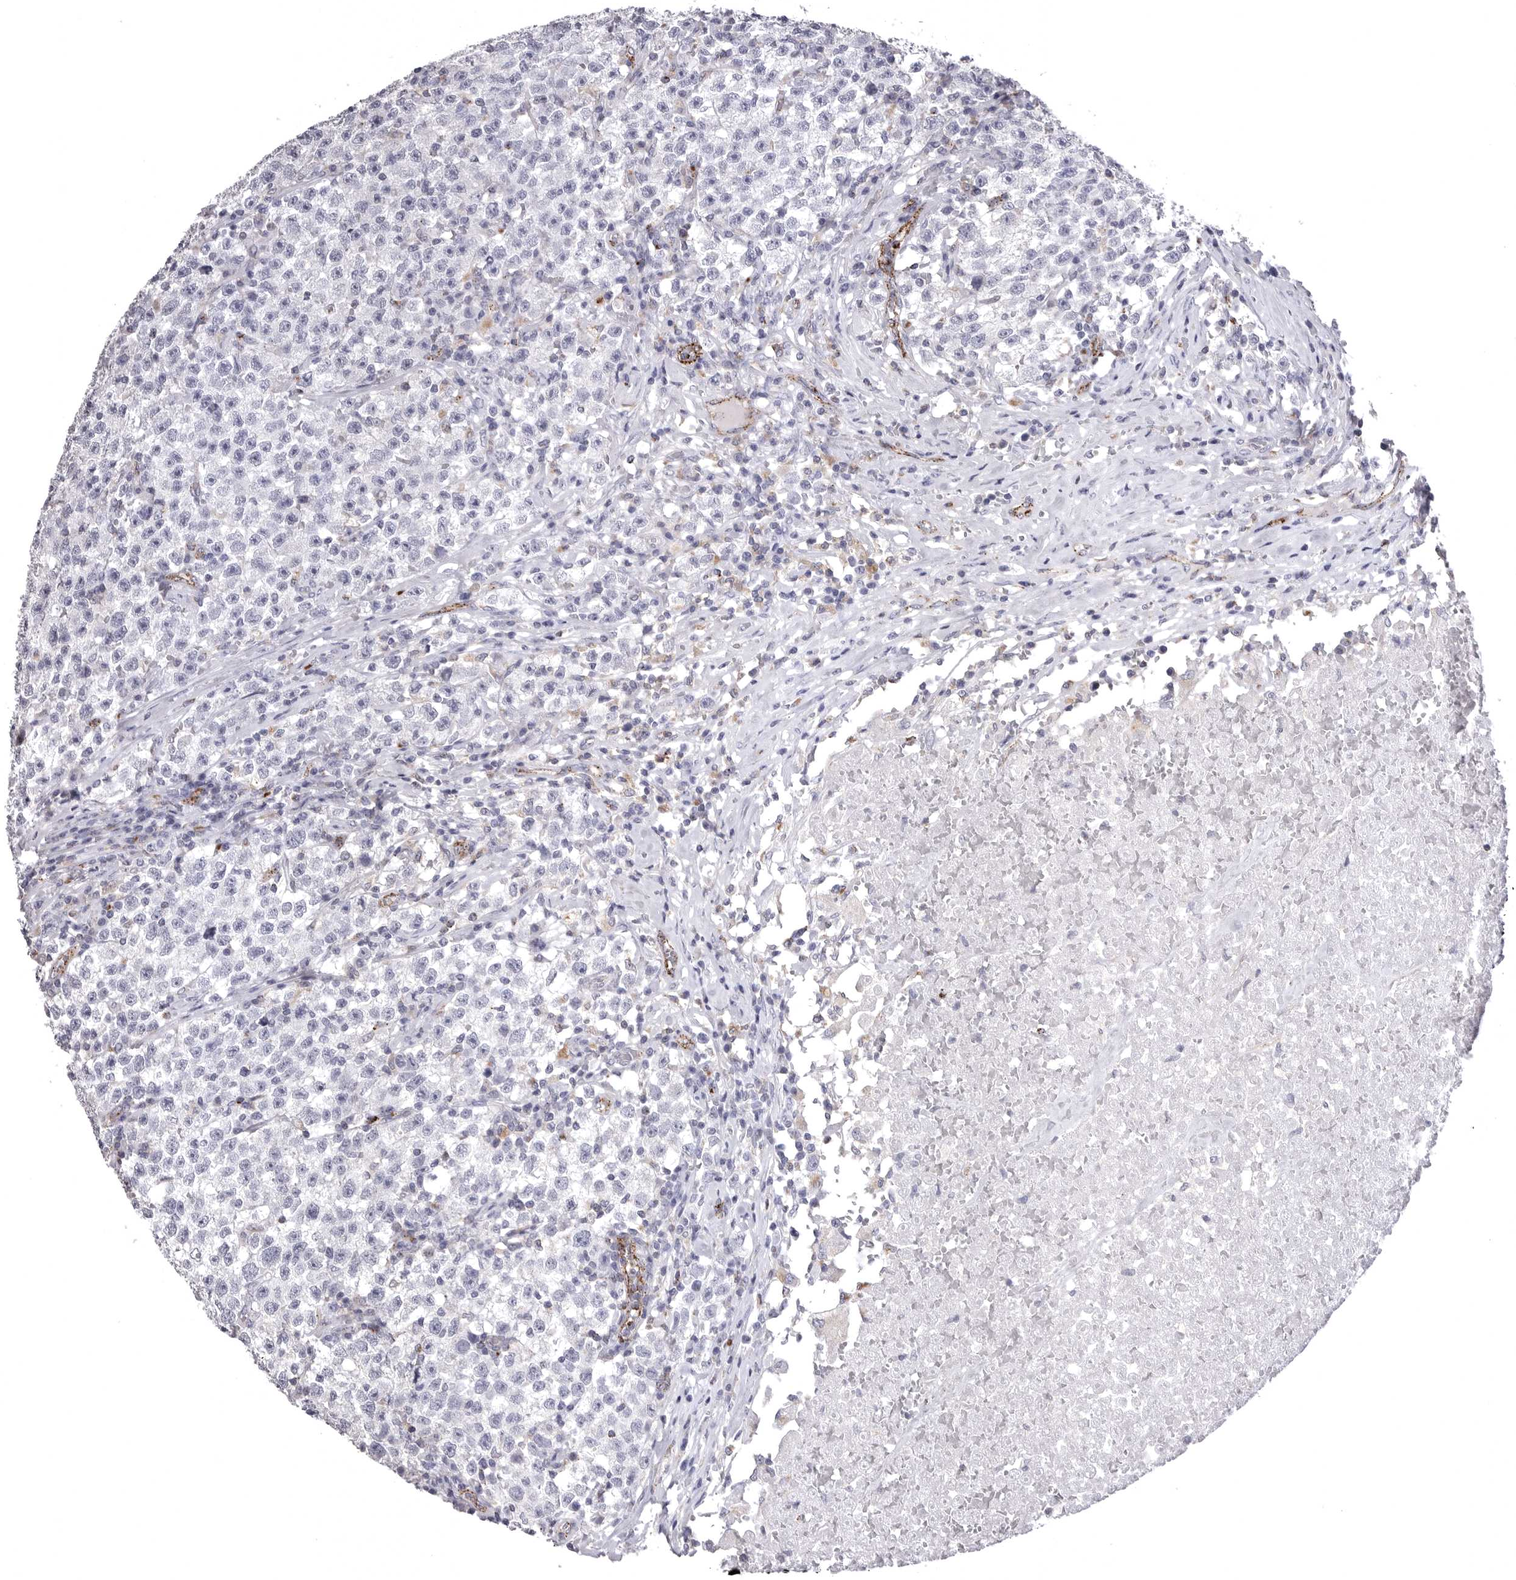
{"staining": {"intensity": "negative", "quantity": "none", "location": "none"}, "tissue": "testis cancer", "cell_type": "Tumor cells", "image_type": "cancer", "snomed": [{"axis": "morphology", "description": "Seminoma, NOS"}, {"axis": "topography", "description": "Testis"}], "caption": "Seminoma (testis) stained for a protein using immunohistochemistry (IHC) shows no staining tumor cells.", "gene": "PSPN", "patient": {"sex": "male", "age": 22}}